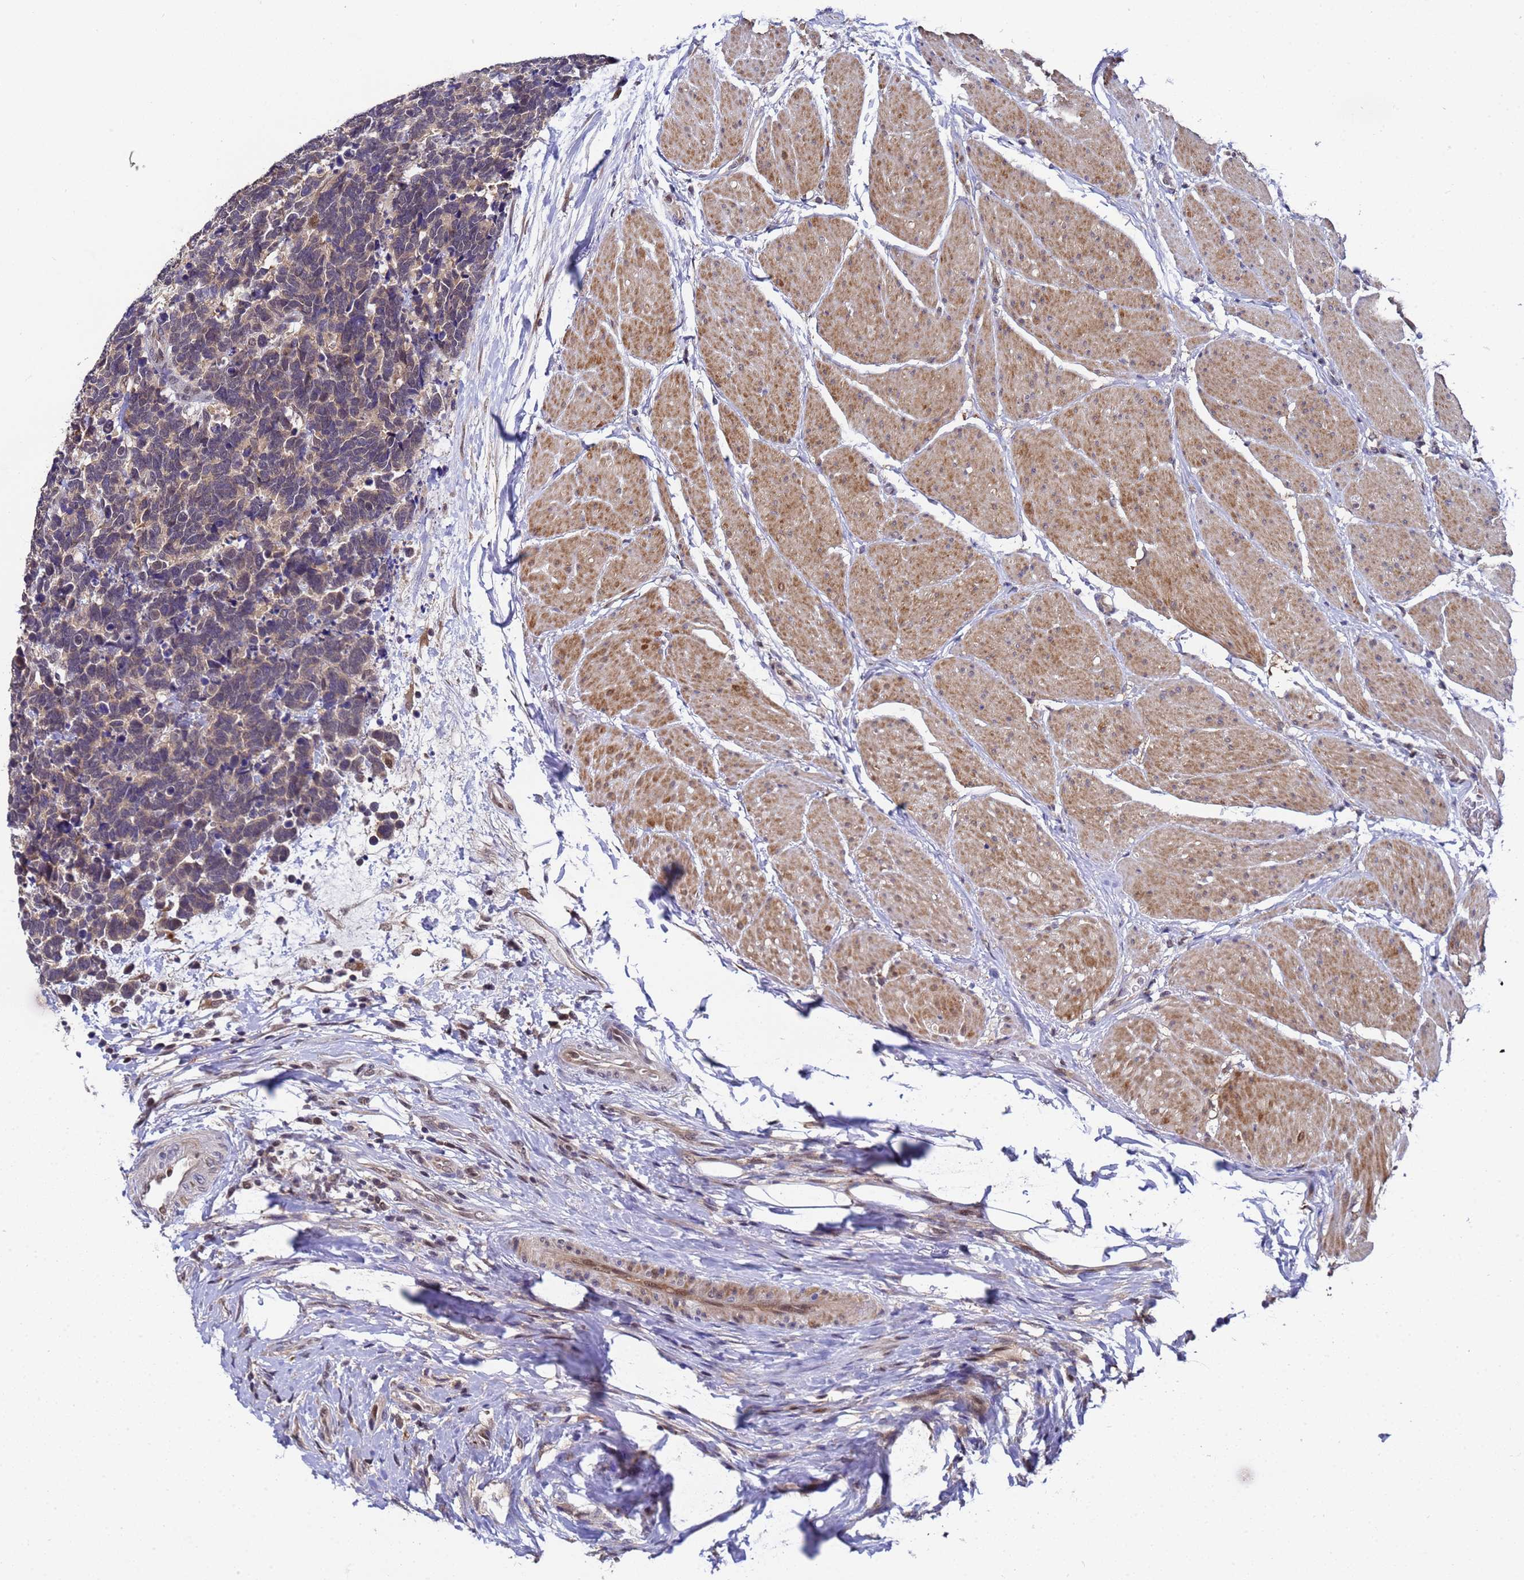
{"staining": {"intensity": "weak", "quantity": ">75%", "location": "cytoplasmic/membranous"}, "tissue": "carcinoid", "cell_type": "Tumor cells", "image_type": "cancer", "snomed": [{"axis": "morphology", "description": "Carcinoma, NOS"}, {"axis": "morphology", "description": "Carcinoid, malignant, NOS"}, {"axis": "topography", "description": "Urinary bladder"}], "caption": "This is an image of IHC staining of carcinoma, which shows weak expression in the cytoplasmic/membranous of tumor cells.", "gene": "ANAPC13", "patient": {"sex": "male", "age": 57}}